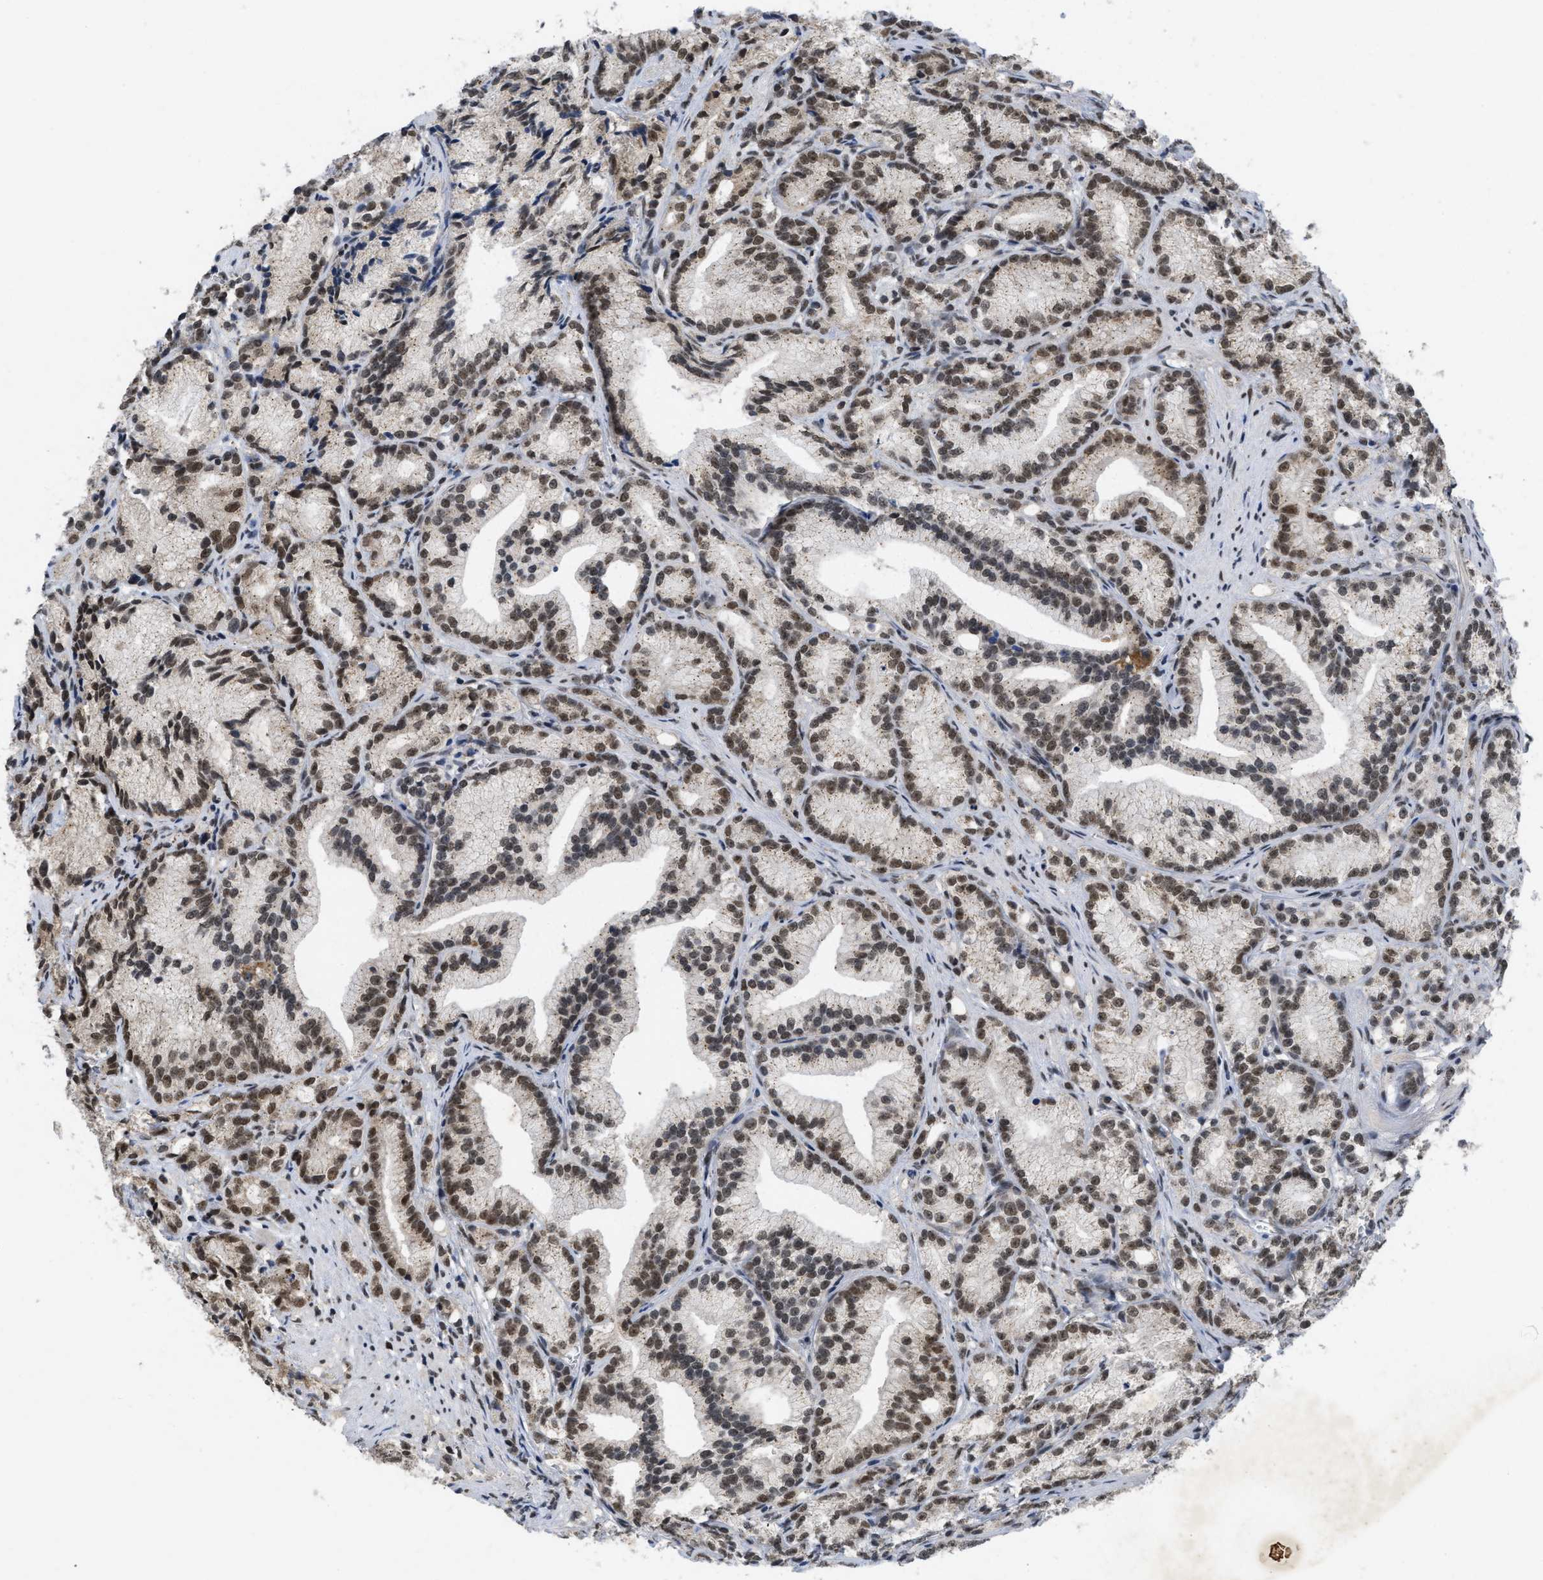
{"staining": {"intensity": "moderate", "quantity": "25%-75%", "location": "nuclear"}, "tissue": "prostate cancer", "cell_type": "Tumor cells", "image_type": "cancer", "snomed": [{"axis": "morphology", "description": "Adenocarcinoma, Low grade"}, {"axis": "topography", "description": "Prostate"}], "caption": "Protein expression analysis of prostate cancer (adenocarcinoma (low-grade)) demonstrates moderate nuclear positivity in approximately 25%-75% of tumor cells.", "gene": "ZNF346", "patient": {"sex": "male", "age": 89}}